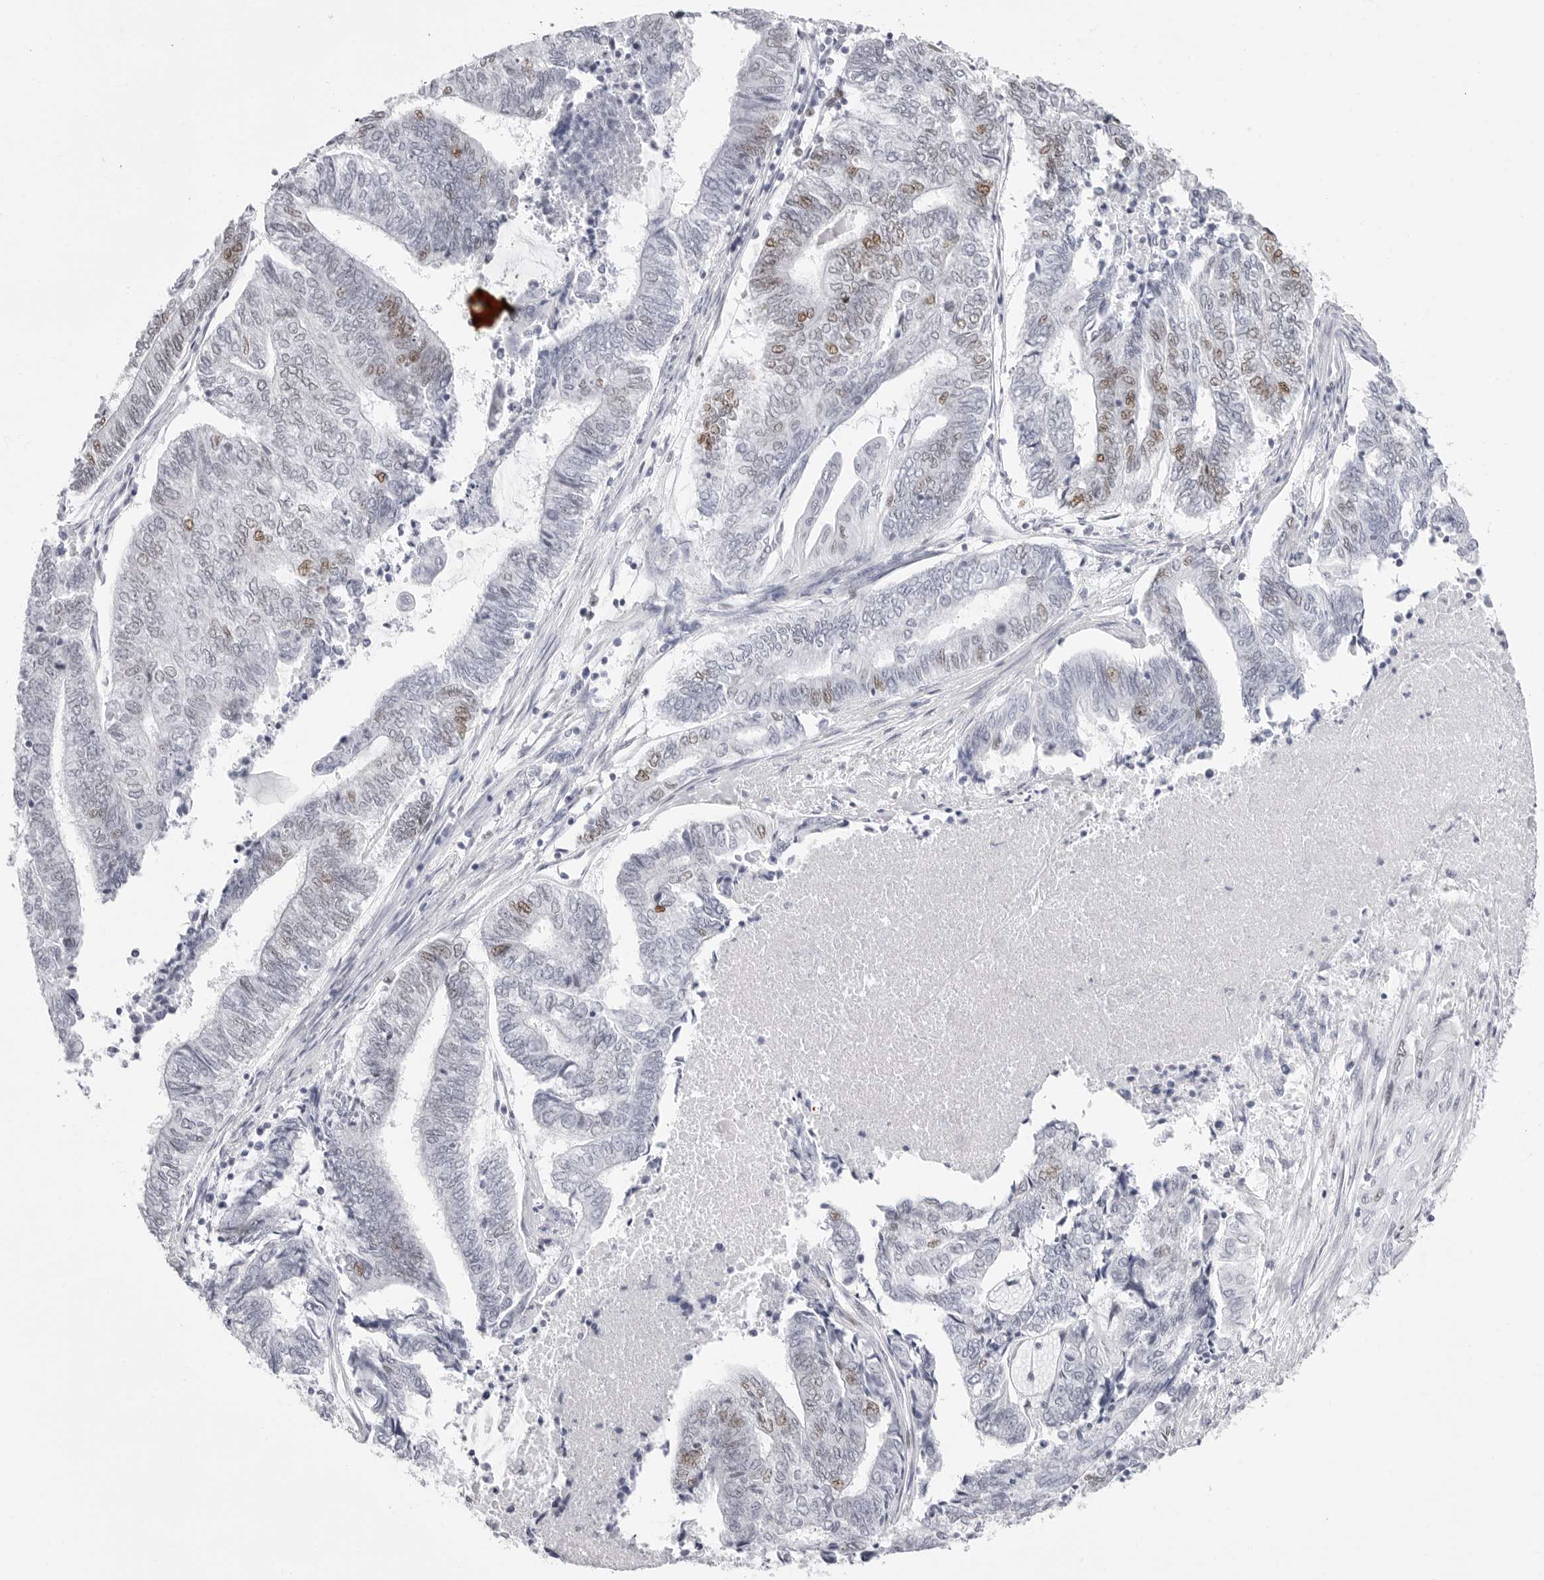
{"staining": {"intensity": "moderate", "quantity": "25%-75%", "location": "nuclear"}, "tissue": "endometrial cancer", "cell_type": "Tumor cells", "image_type": "cancer", "snomed": [{"axis": "morphology", "description": "Adenocarcinoma, NOS"}, {"axis": "topography", "description": "Uterus"}, {"axis": "topography", "description": "Endometrium"}], "caption": "Brown immunohistochemical staining in human adenocarcinoma (endometrial) exhibits moderate nuclear positivity in about 25%-75% of tumor cells.", "gene": "NASP", "patient": {"sex": "female", "age": 70}}